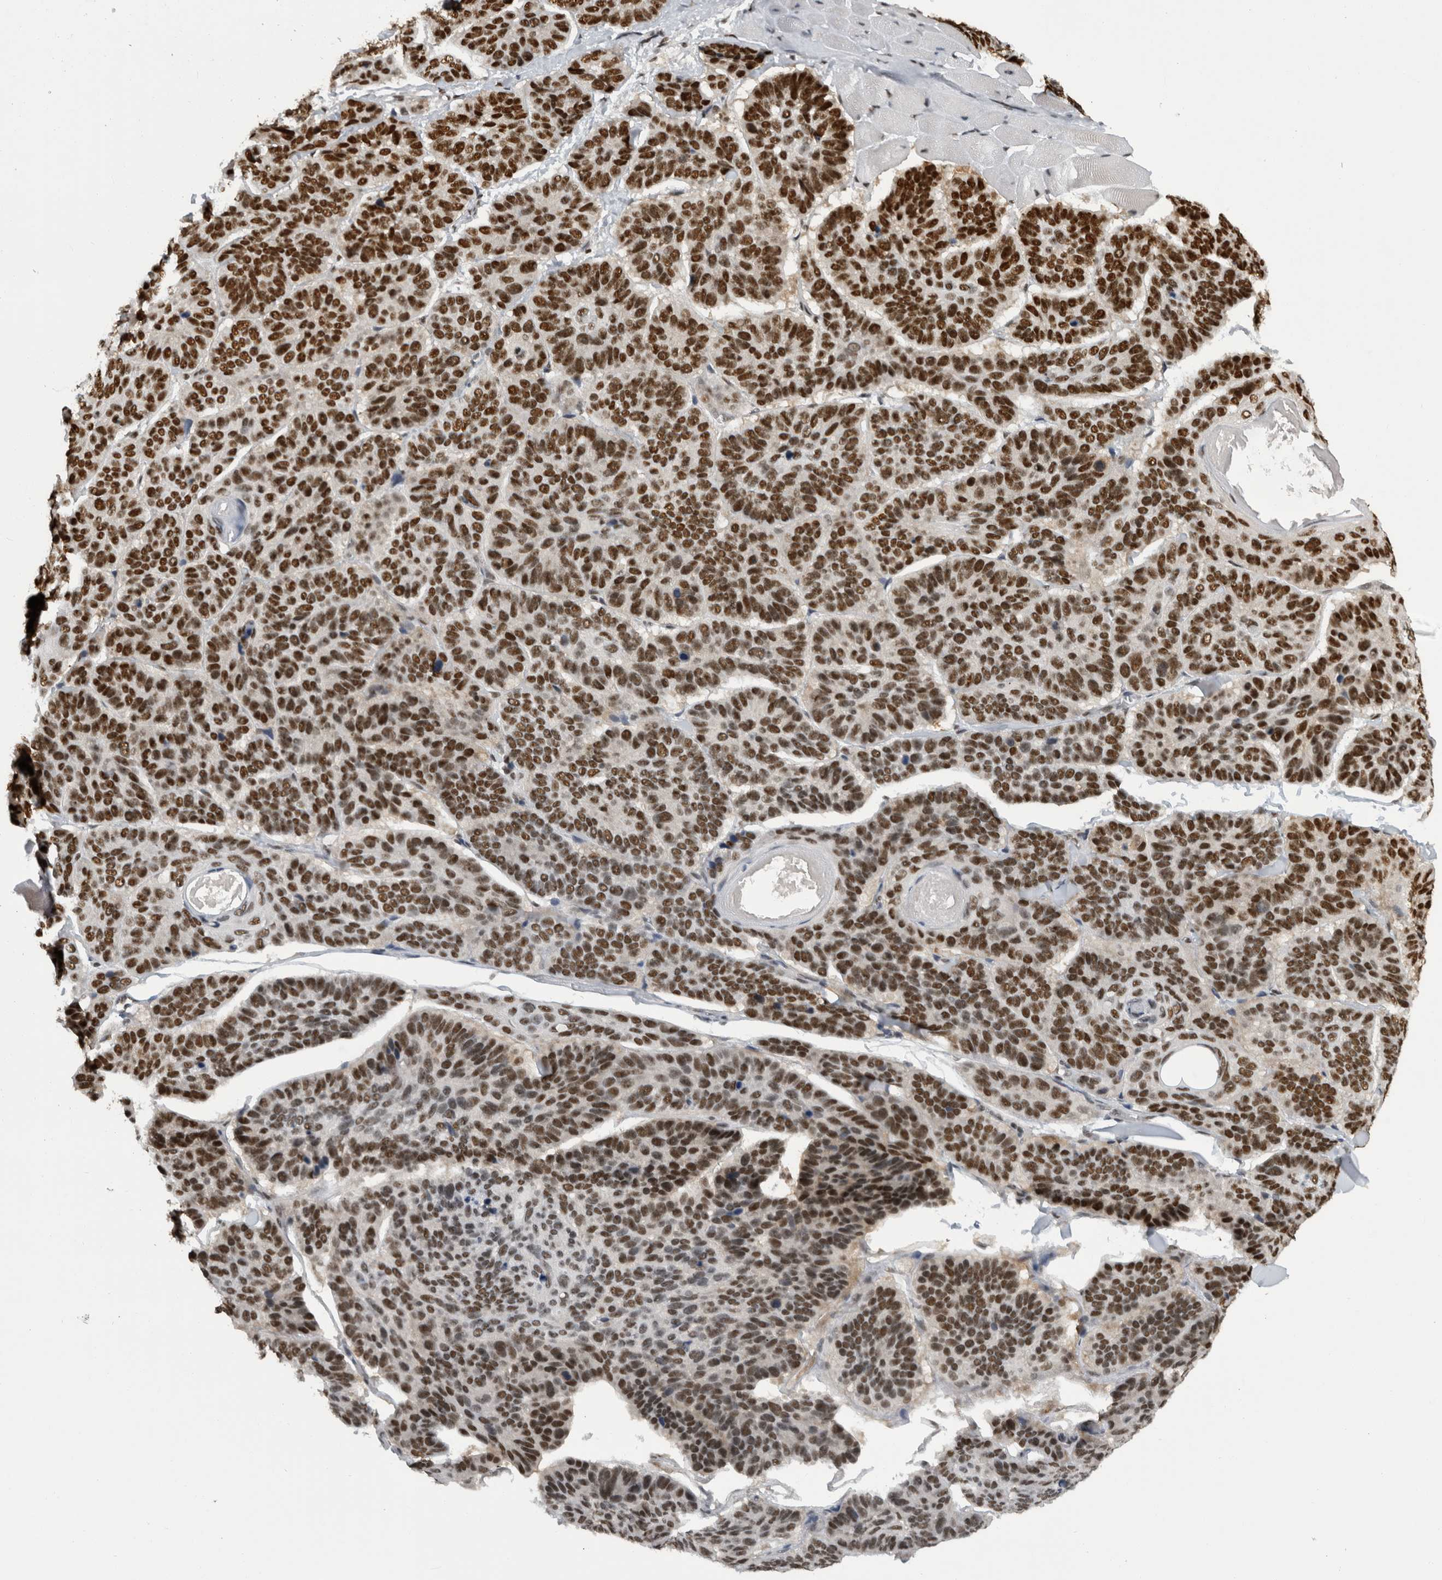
{"staining": {"intensity": "strong", "quantity": ">75%", "location": "nuclear"}, "tissue": "skin cancer", "cell_type": "Tumor cells", "image_type": "cancer", "snomed": [{"axis": "morphology", "description": "Basal cell carcinoma"}, {"axis": "topography", "description": "Skin"}], "caption": "Immunohistochemistry (DAB) staining of basal cell carcinoma (skin) shows strong nuclear protein staining in approximately >75% of tumor cells.", "gene": "ZSCAN2", "patient": {"sex": "male", "age": 62}}